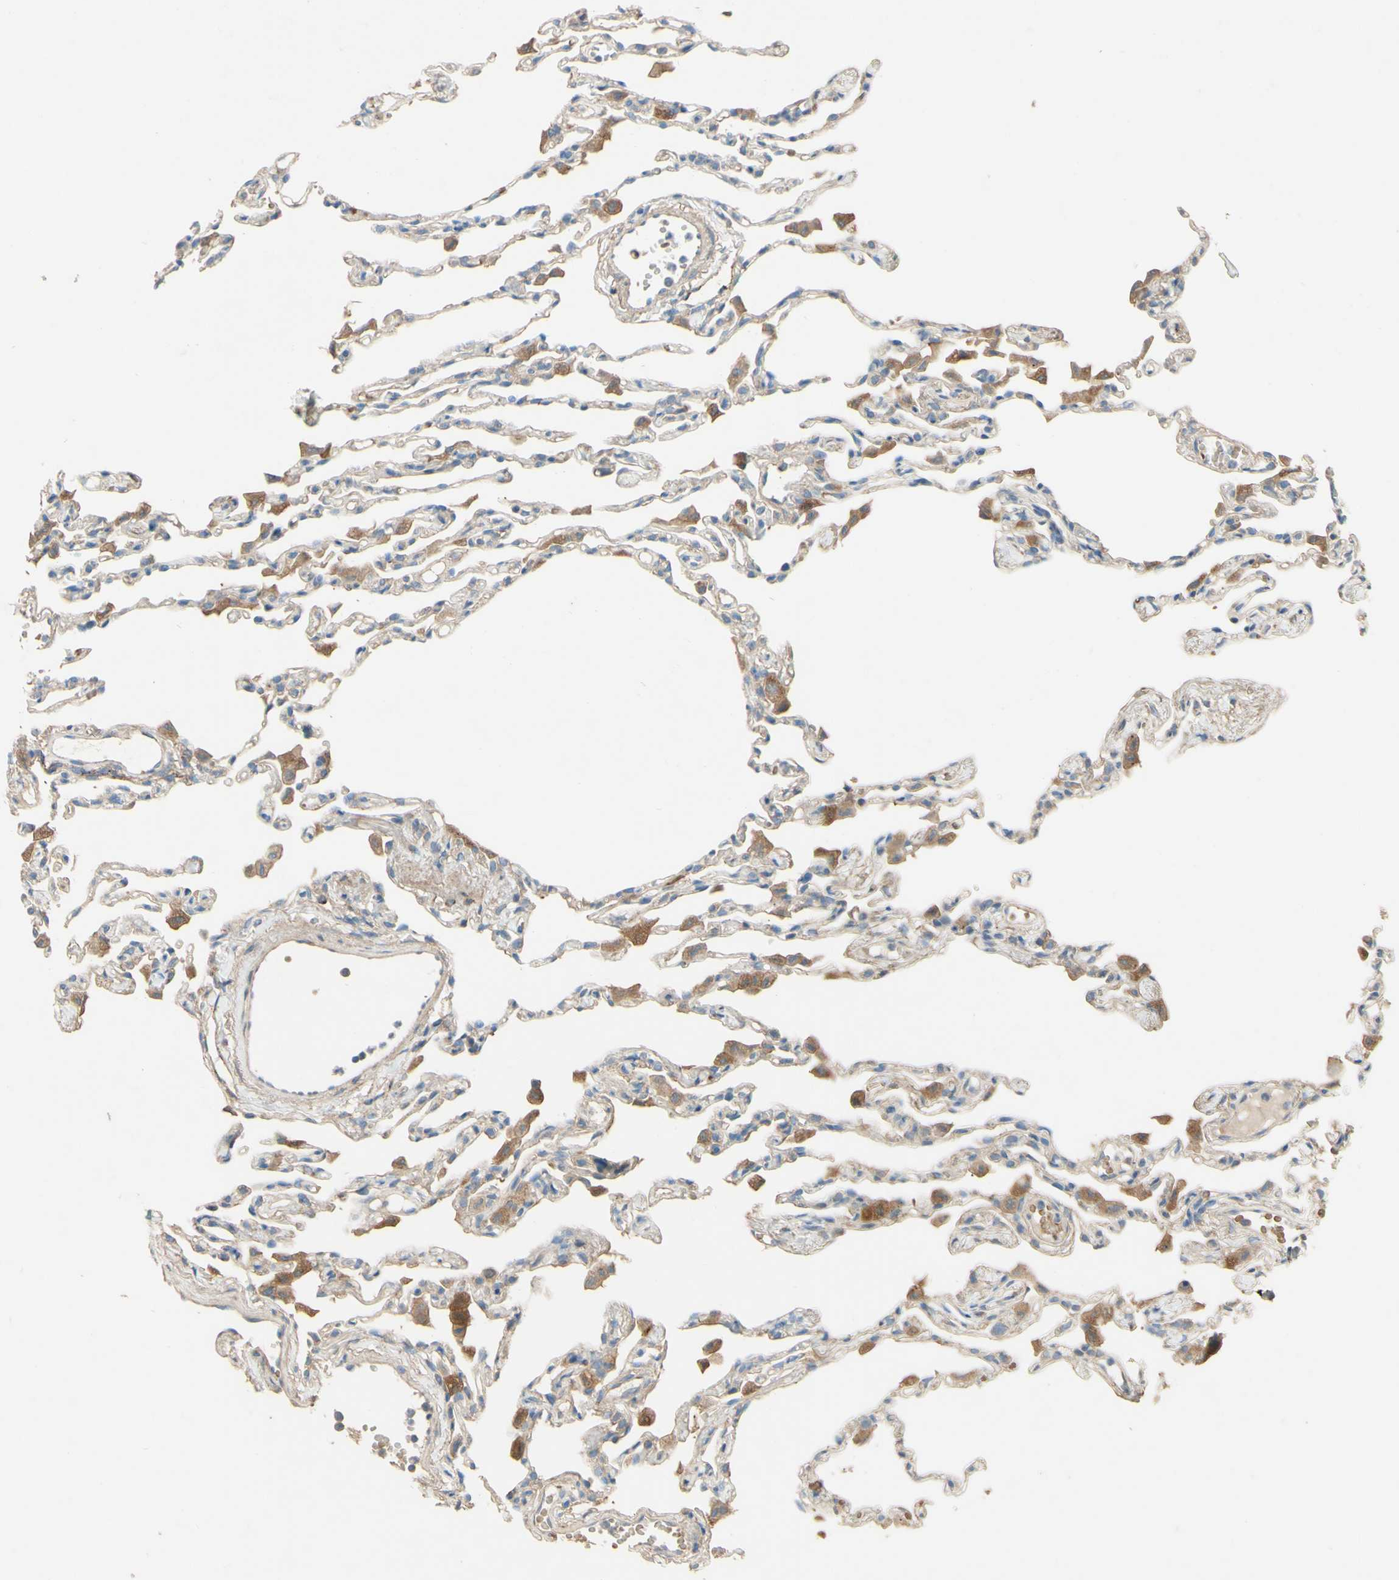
{"staining": {"intensity": "moderate", "quantity": "25%-75%", "location": "cytoplasmic/membranous"}, "tissue": "lung", "cell_type": "Alveolar cells", "image_type": "normal", "snomed": [{"axis": "morphology", "description": "Normal tissue, NOS"}, {"axis": "topography", "description": "Lung"}], "caption": "Lung stained with DAB IHC displays medium levels of moderate cytoplasmic/membranous positivity in approximately 25%-75% of alveolar cells. The staining was performed using DAB (3,3'-diaminobenzidine), with brown indicating positive protein expression. Nuclei are stained blue with hematoxylin.", "gene": "DKK3", "patient": {"sex": "female", "age": 49}}